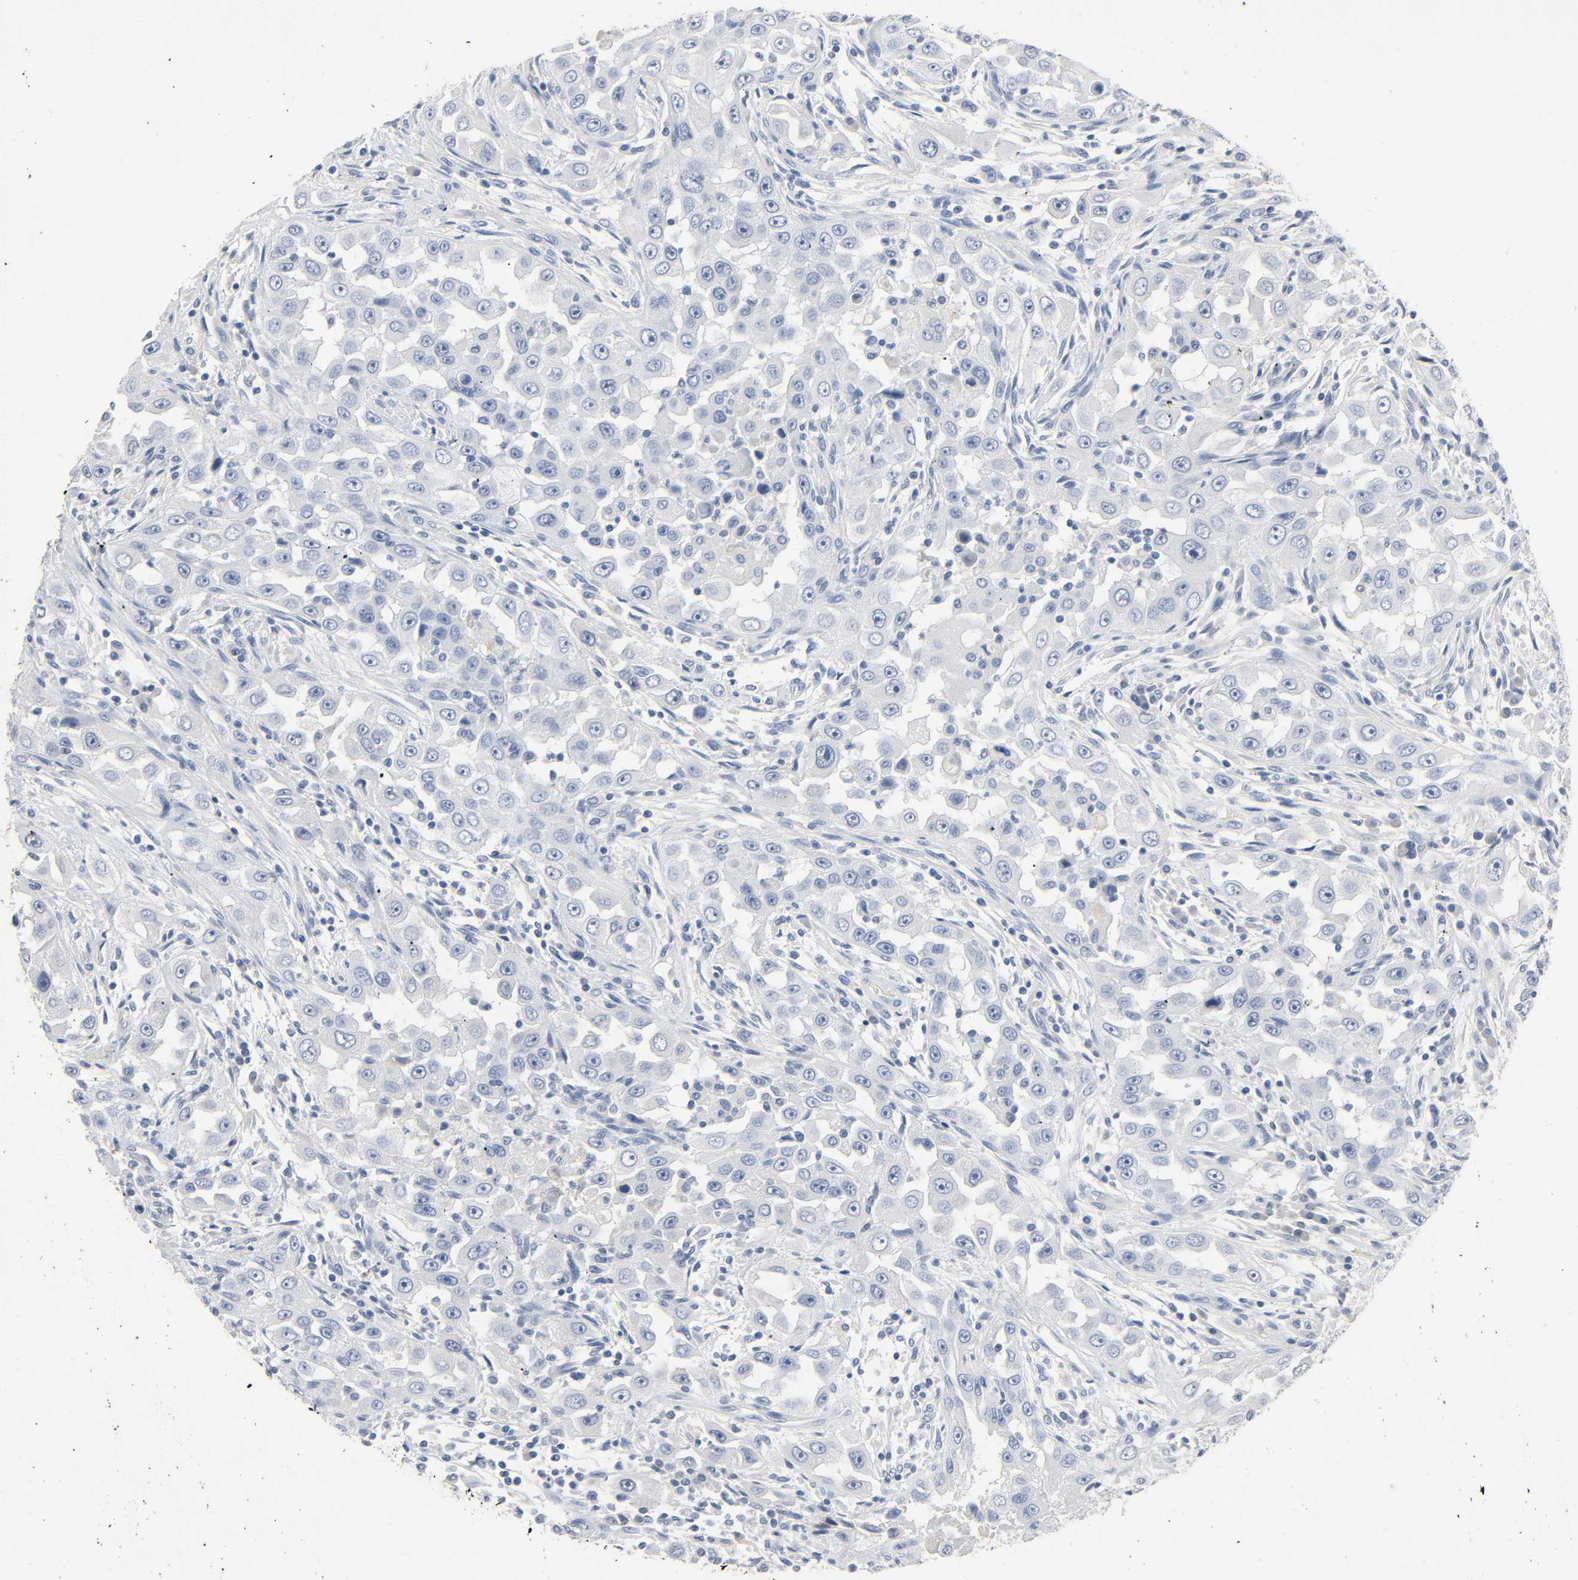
{"staining": {"intensity": "negative", "quantity": "none", "location": "none"}, "tissue": "head and neck cancer", "cell_type": "Tumor cells", "image_type": "cancer", "snomed": [{"axis": "morphology", "description": "Carcinoma, NOS"}, {"axis": "topography", "description": "Head-Neck"}], "caption": "Tumor cells show no significant staining in head and neck carcinoma.", "gene": "FBLN5", "patient": {"sex": "male", "age": 87}}